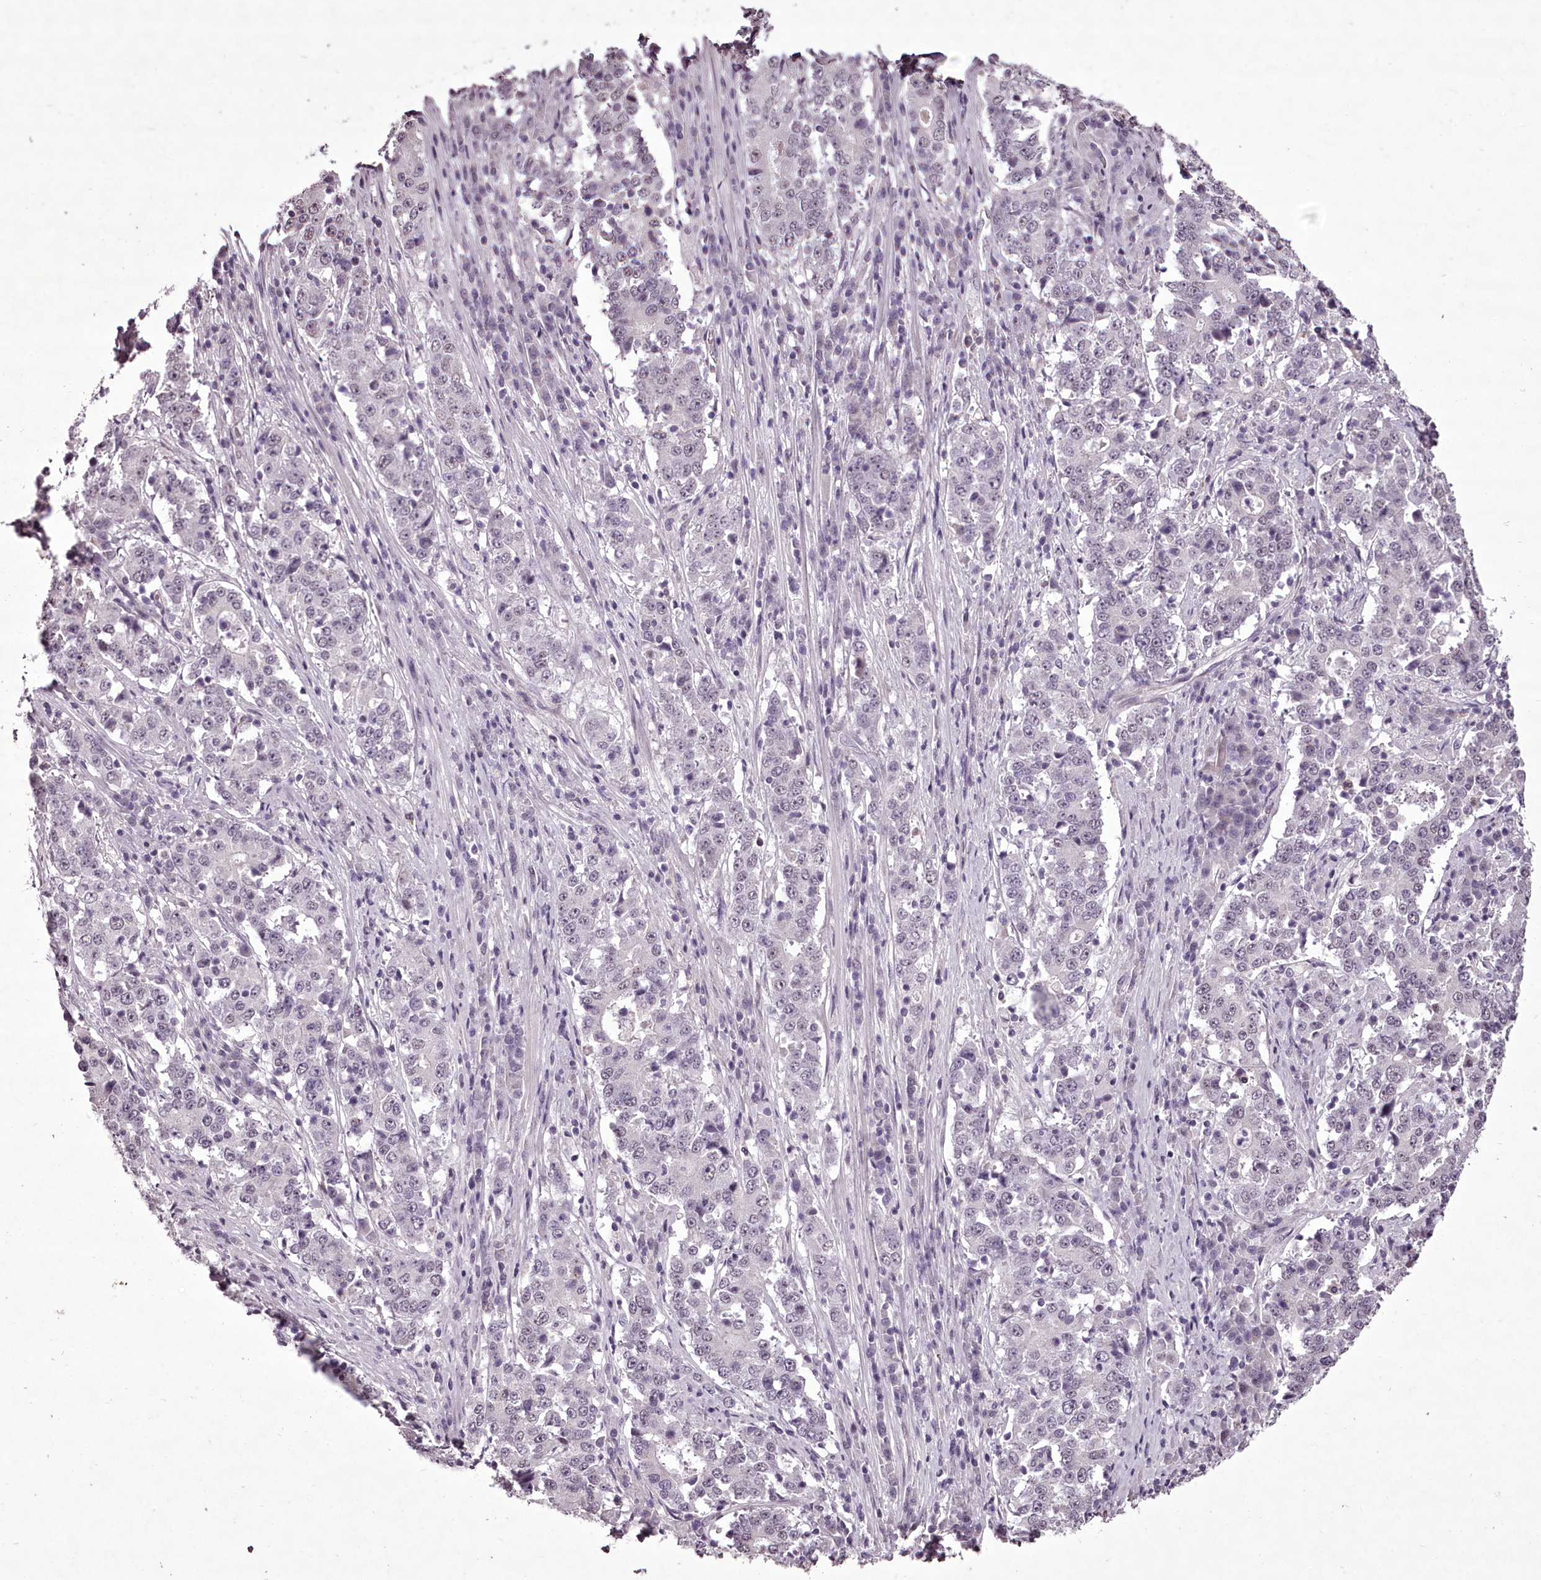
{"staining": {"intensity": "negative", "quantity": "none", "location": "none"}, "tissue": "stomach cancer", "cell_type": "Tumor cells", "image_type": "cancer", "snomed": [{"axis": "morphology", "description": "Adenocarcinoma, NOS"}, {"axis": "topography", "description": "Stomach"}], "caption": "IHC of adenocarcinoma (stomach) exhibits no positivity in tumor cells.", "gene": "C1orf56", "patient": {"sex": "male", "age": 59}}